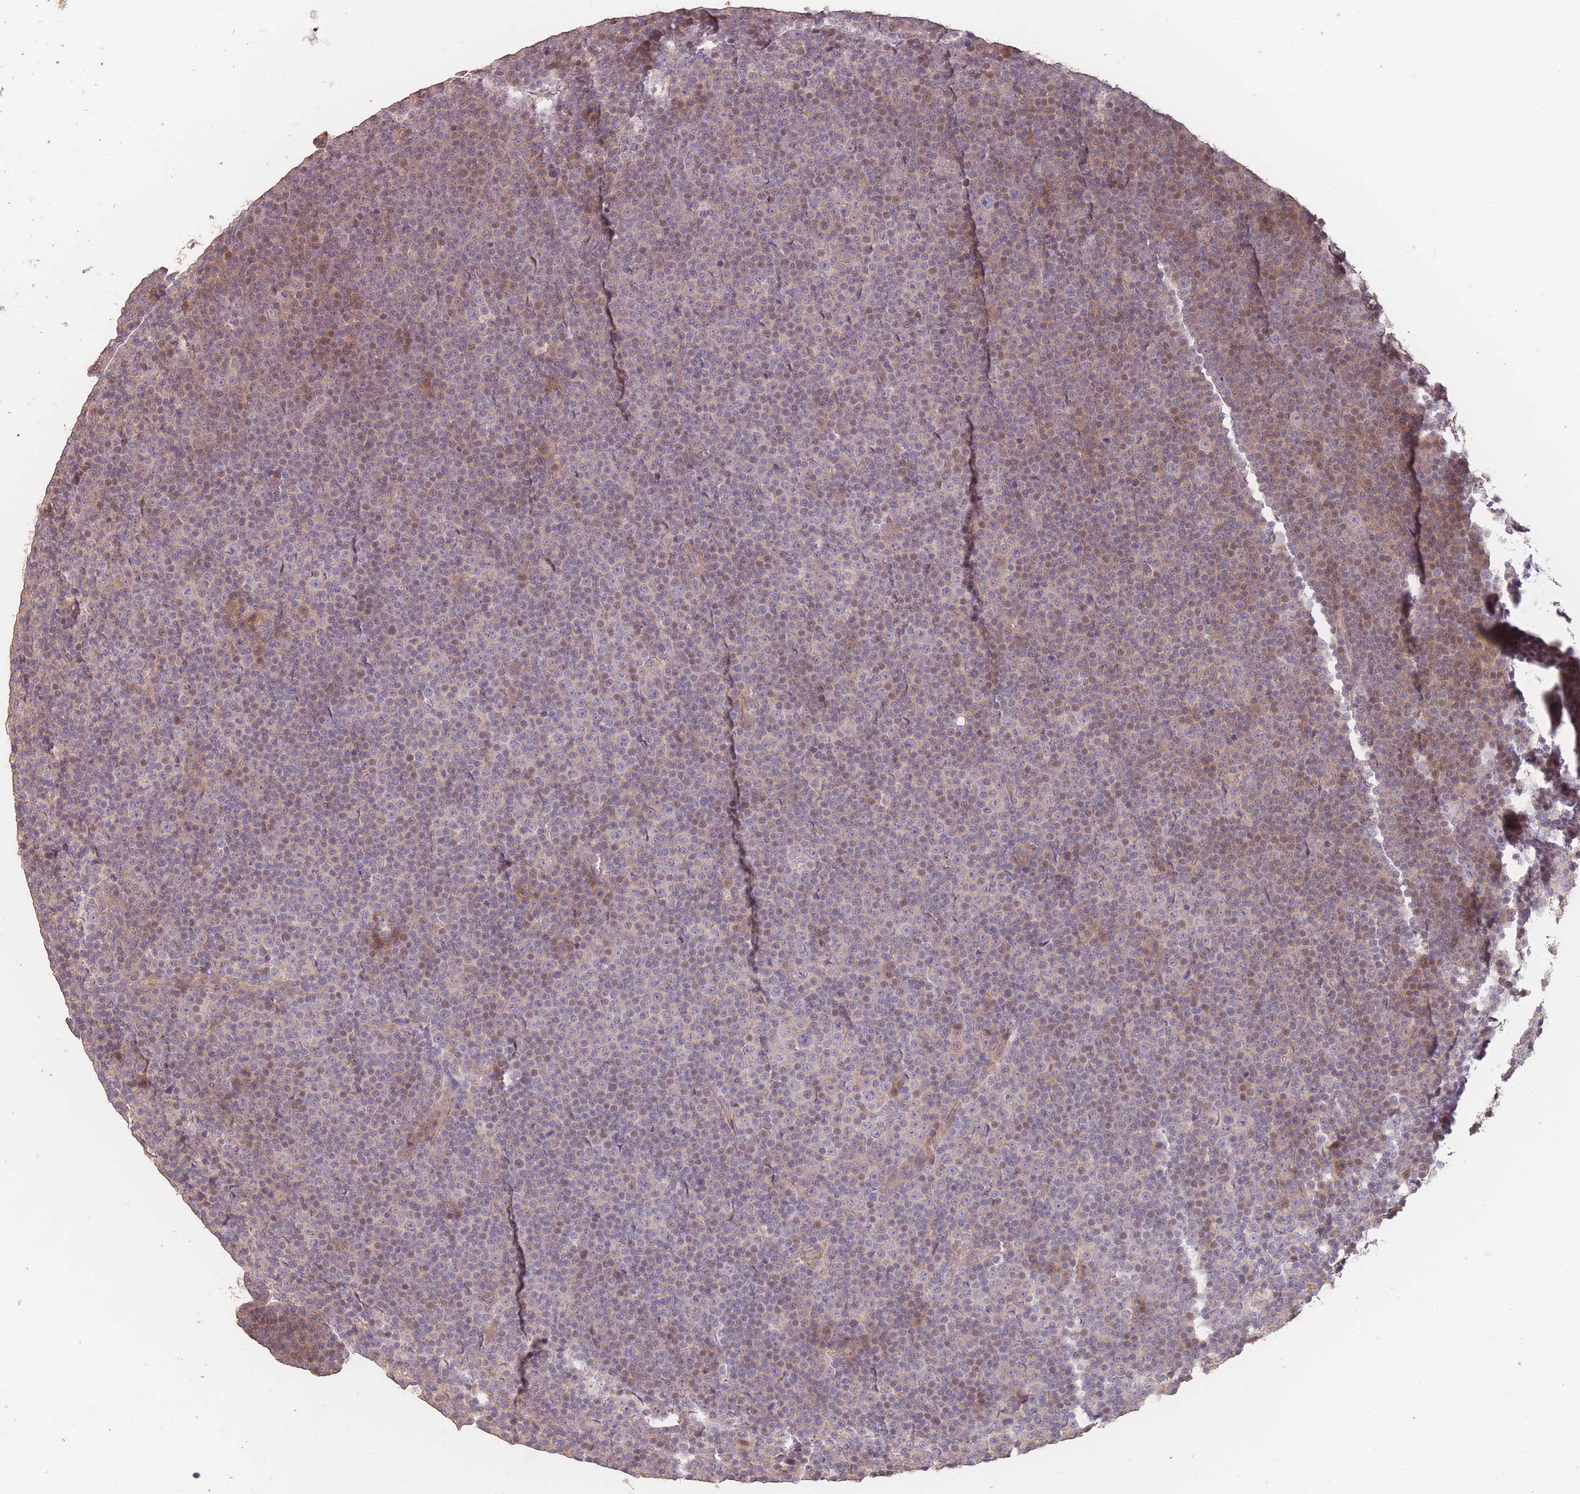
{"staining": {"intensity": "weak", "quantity": "25%-75%", "location": "cytoplasmic/membranous,nuclear"}, "tissue": "lymphoma", "cell_type": "Tumor cells", "image_type": "cancer", "snomed": [{"axis": "morphology", "description": "Malignant lymphoma, non-Hodgkin's type, Low grade"}, {"axis": "topography", "description": "Lymph node"}], "caption": "A micrograph of human lymphoma stained for a protein demonstrates weak cytoplasmic/membranous and nuclear brown staining in tumor cells.", "gene": "NLRC4", "patient": {"sex": "female", "age": 67}}